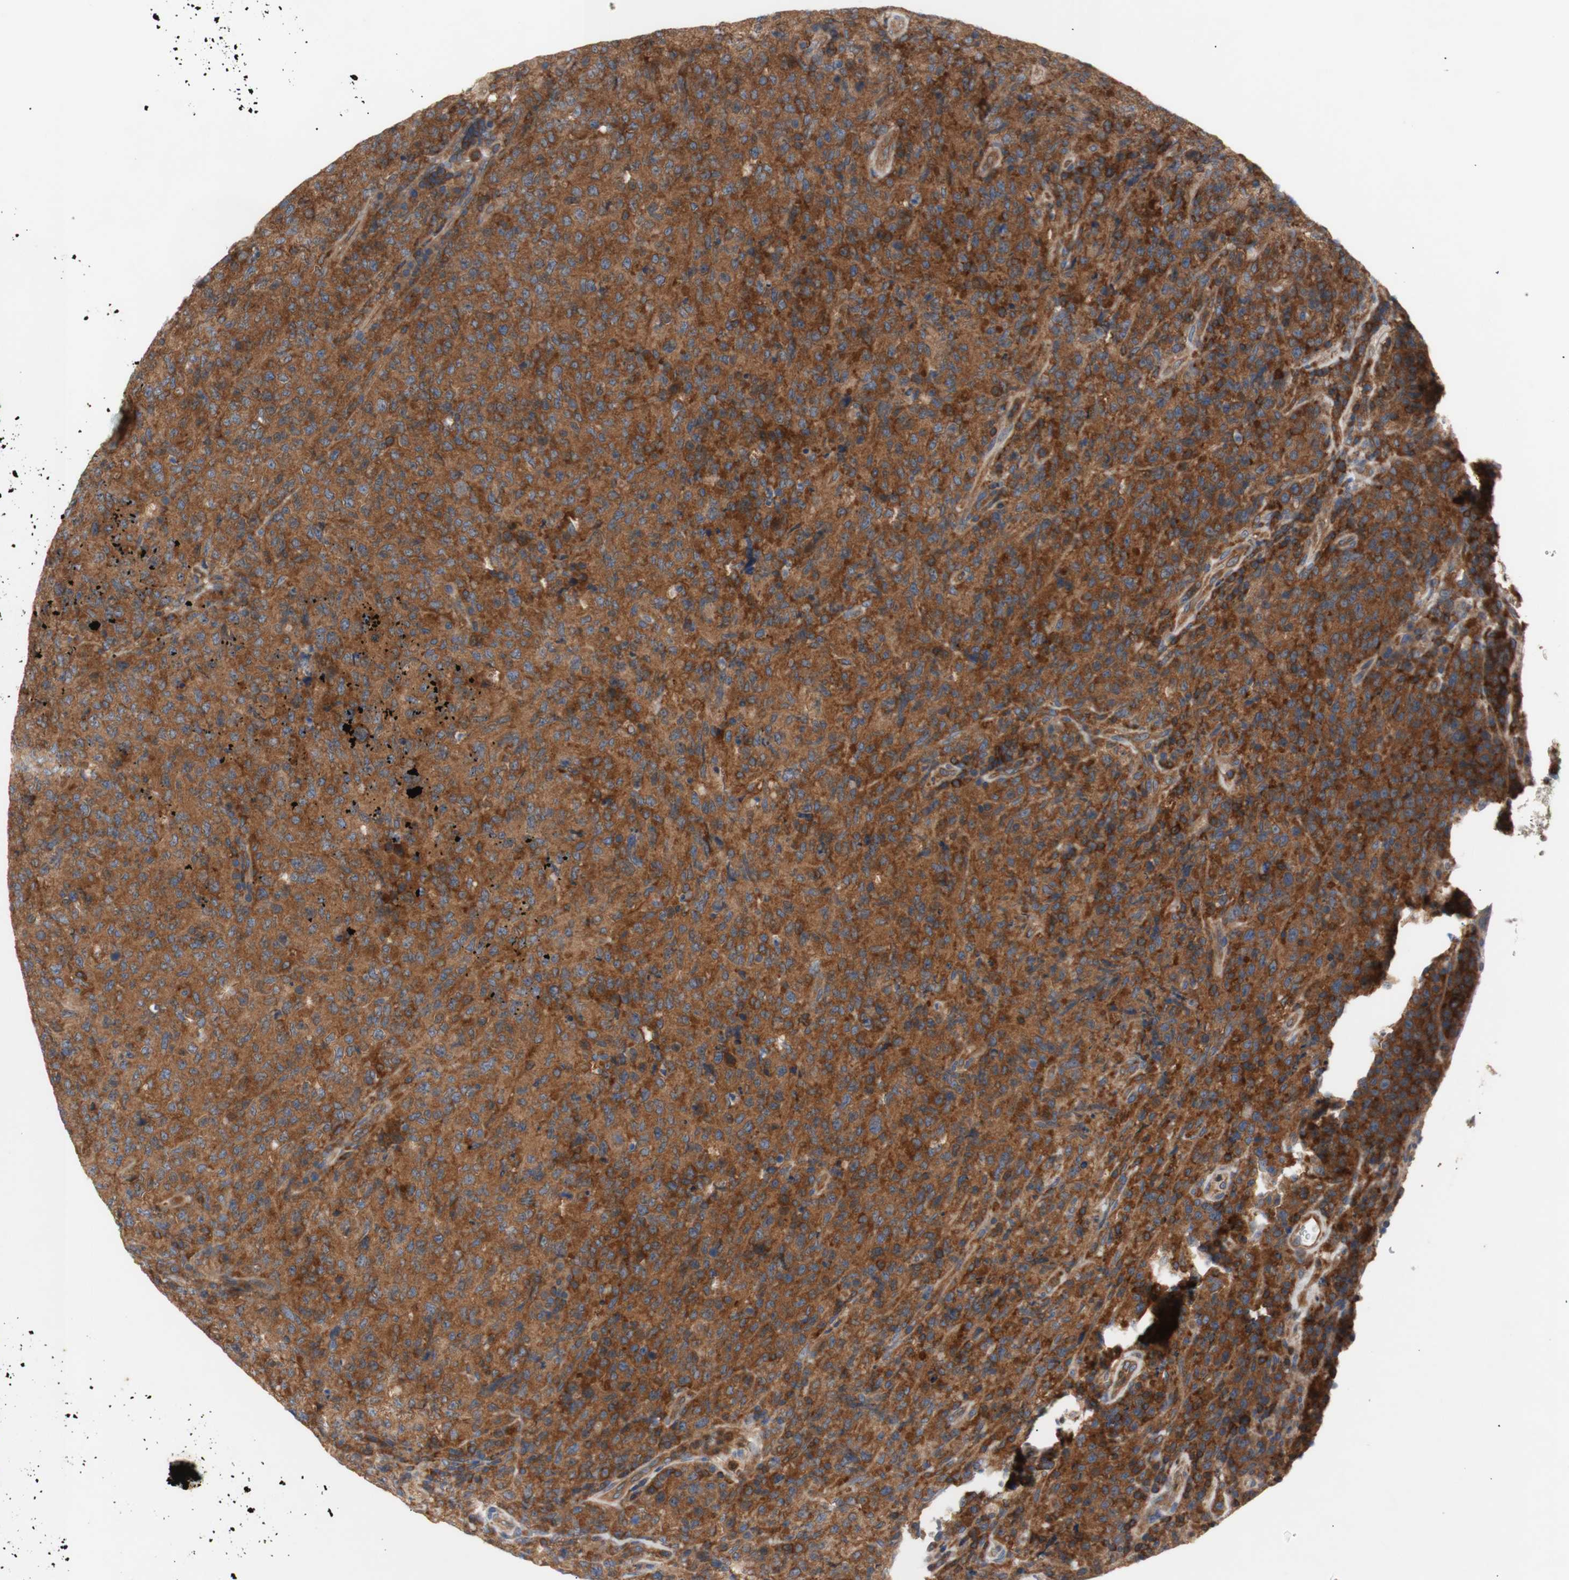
{"staining": {"intensity": "strong", "quantity": ">75%", "location": "cytoplasmic/membranous"}, "tissue": "lymphoma", "cell_type": "Tumor cells", "image_type": "cancer", "snomed": [{"axis": "morphology", "description": "Malignant lymphoma, non-Hodgkin's type, High grade"}, {"axis": "topography", "description": "Tonsil"}], "caption": "There is high levels of strong cytoplasmic/membranous expression in tumor cells of malignant lymphoma, non-Hodgkin's type (high-grade), as demonstrated by immunohistochemical staining (brown color).", "gene": "IKBKG", "patient": {"sex": "female", "age": 36}}